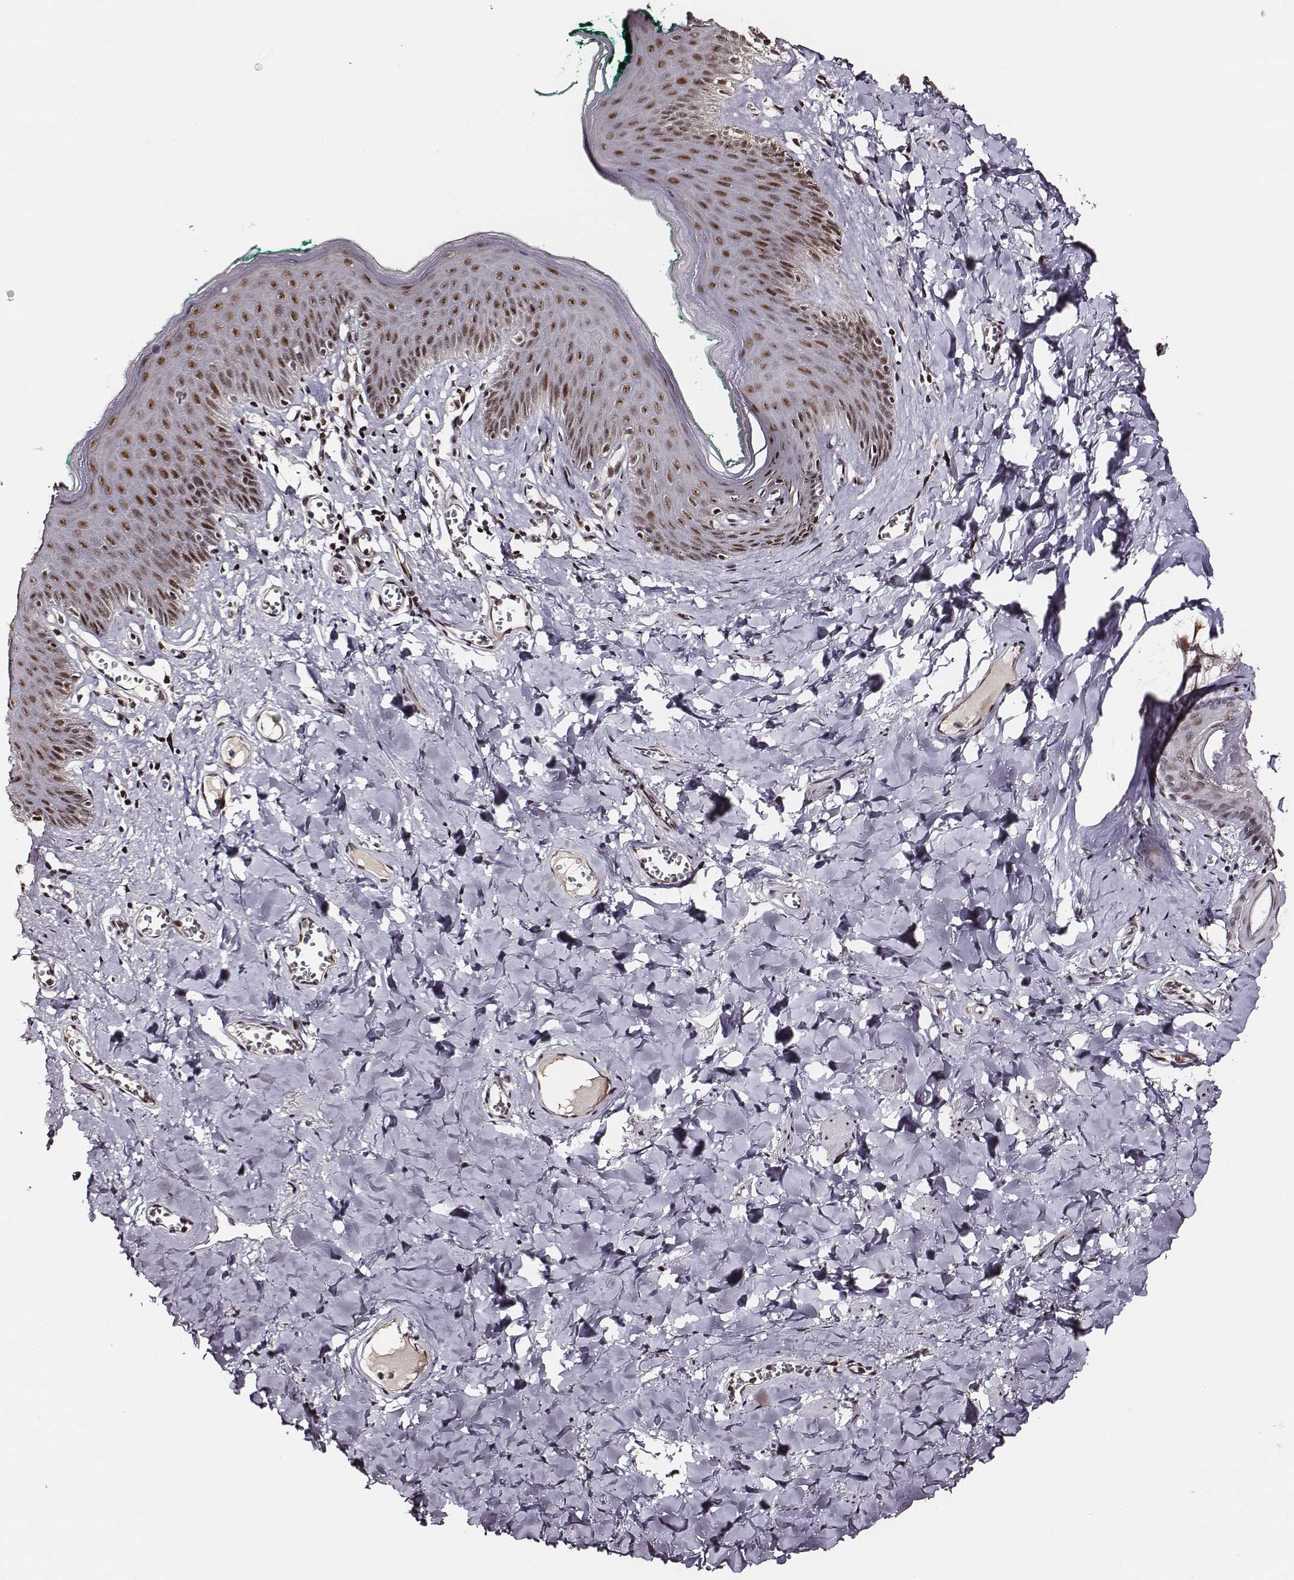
{"staining": {"intensity": "strong", "quantity": ">75%", "location": "nuclear"}, "tissue": "skin", "cell_type": "Epidermal cells", "image_type": "normal", "snomed": [{"axis": "morphology", "description": "Normal tissue, NOS"}, {"axis": "topography", "description": "Vulva"}, {"axis": "topography", "description": "Peripheral nerve tissue"}], "caption": "Immunohistochemistry of benign skin demonstrates high levels of strong nuclear staining in about >75% of epidermal cells. The staining is performed using DAB brown chromogen to label protein expression. The nuclei are counter-stained blue using hematoxylin.", "gene": "PPARA", "patient": {"sex": "female", "age": 66}}